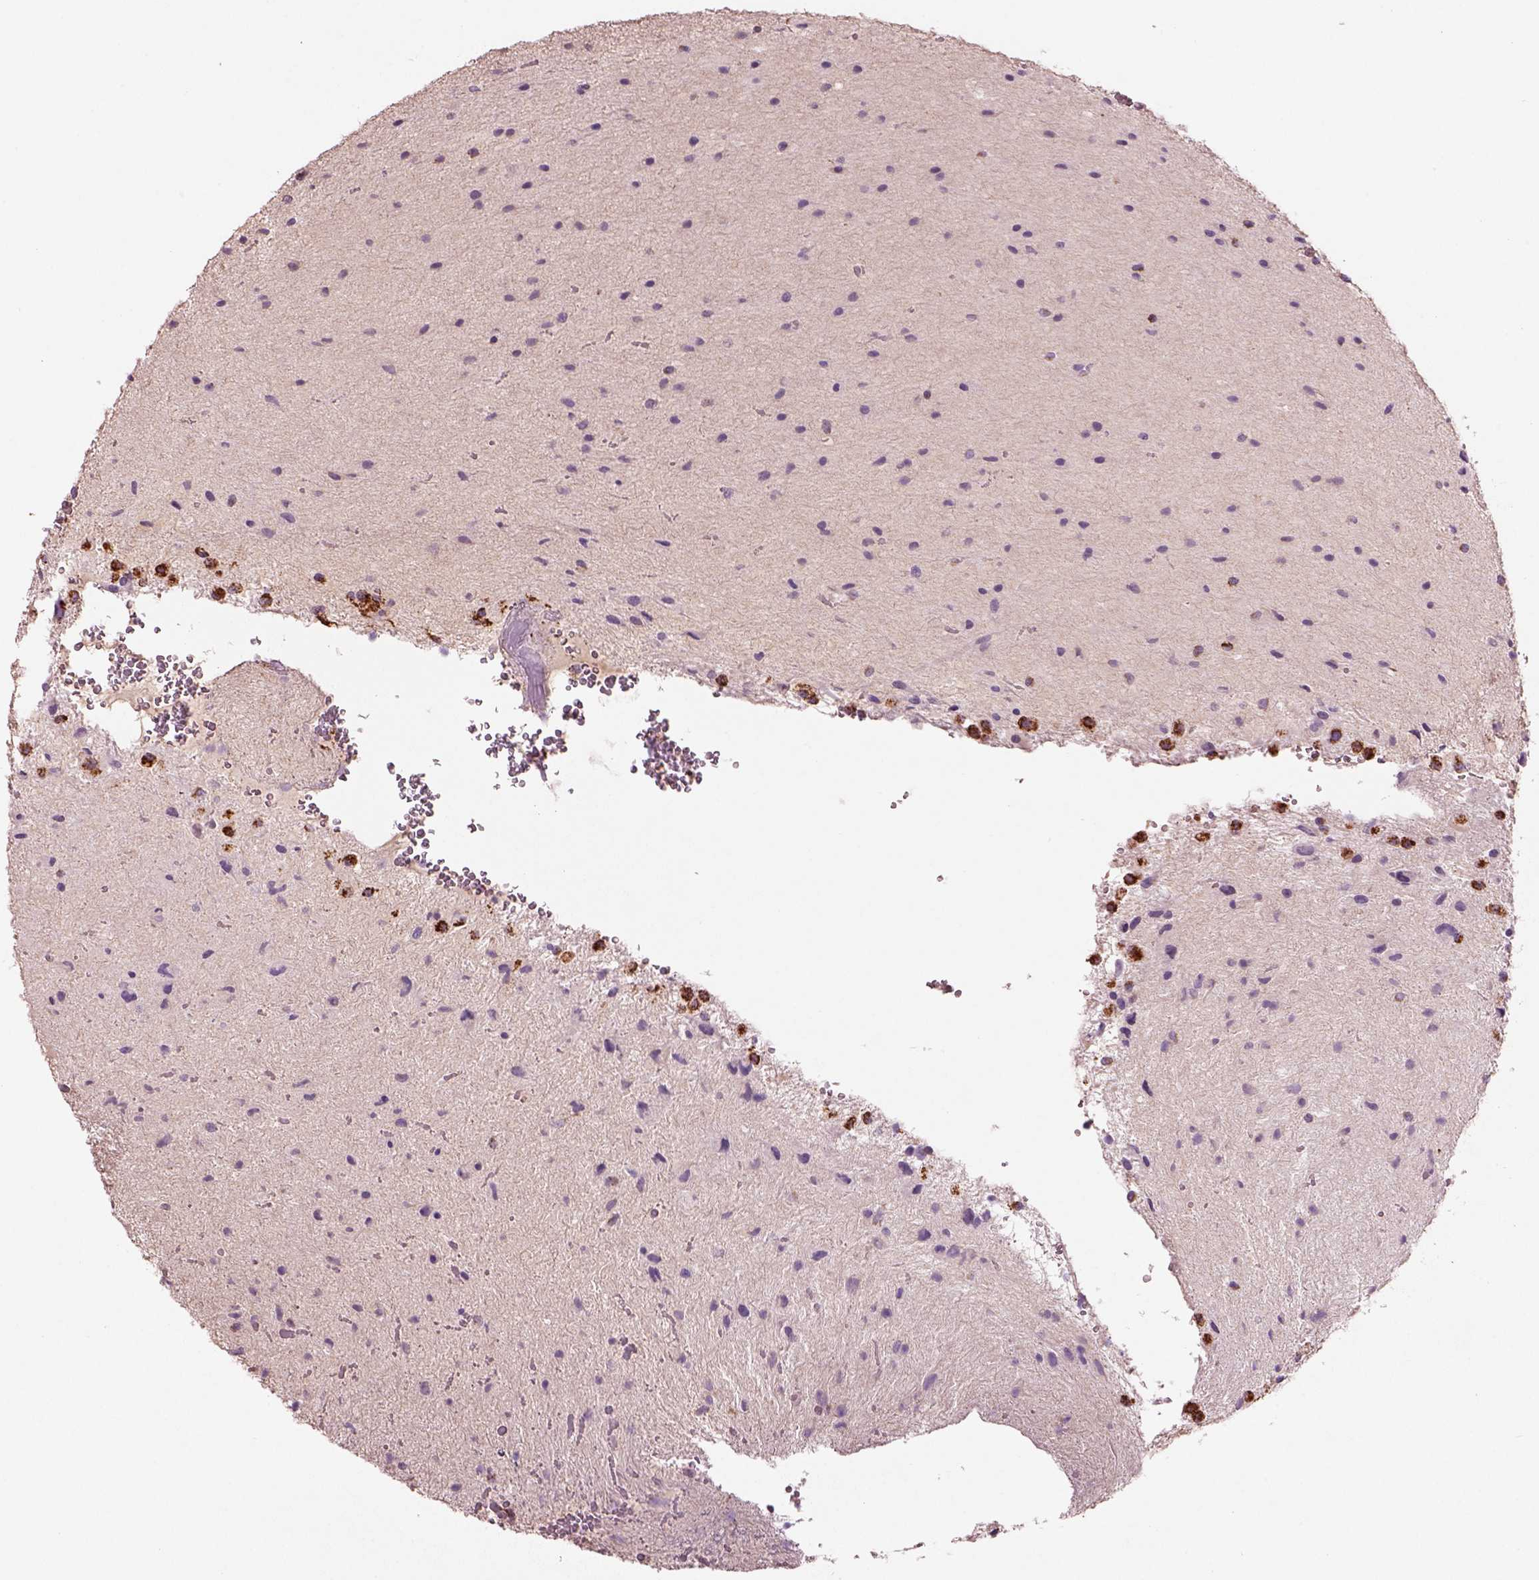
{"staining": {"intensity": "negative", "quantity": "none", "location": "none"}, "tissue": "glioma", "cell_type": "Tumor cells", "image_type": "cancer", "snomed": [{"axis": "morphology", "description": "Glioma, malignant, Low grade"}, {"axis": "topography", "description": "Cerebellum"}], "caption": "IHC of human malignant glioma (low-grade) exhibits no positivity in tumor cells.", "gene": "SLC25A24", "patient": {"sex": "female", "age": 14}}